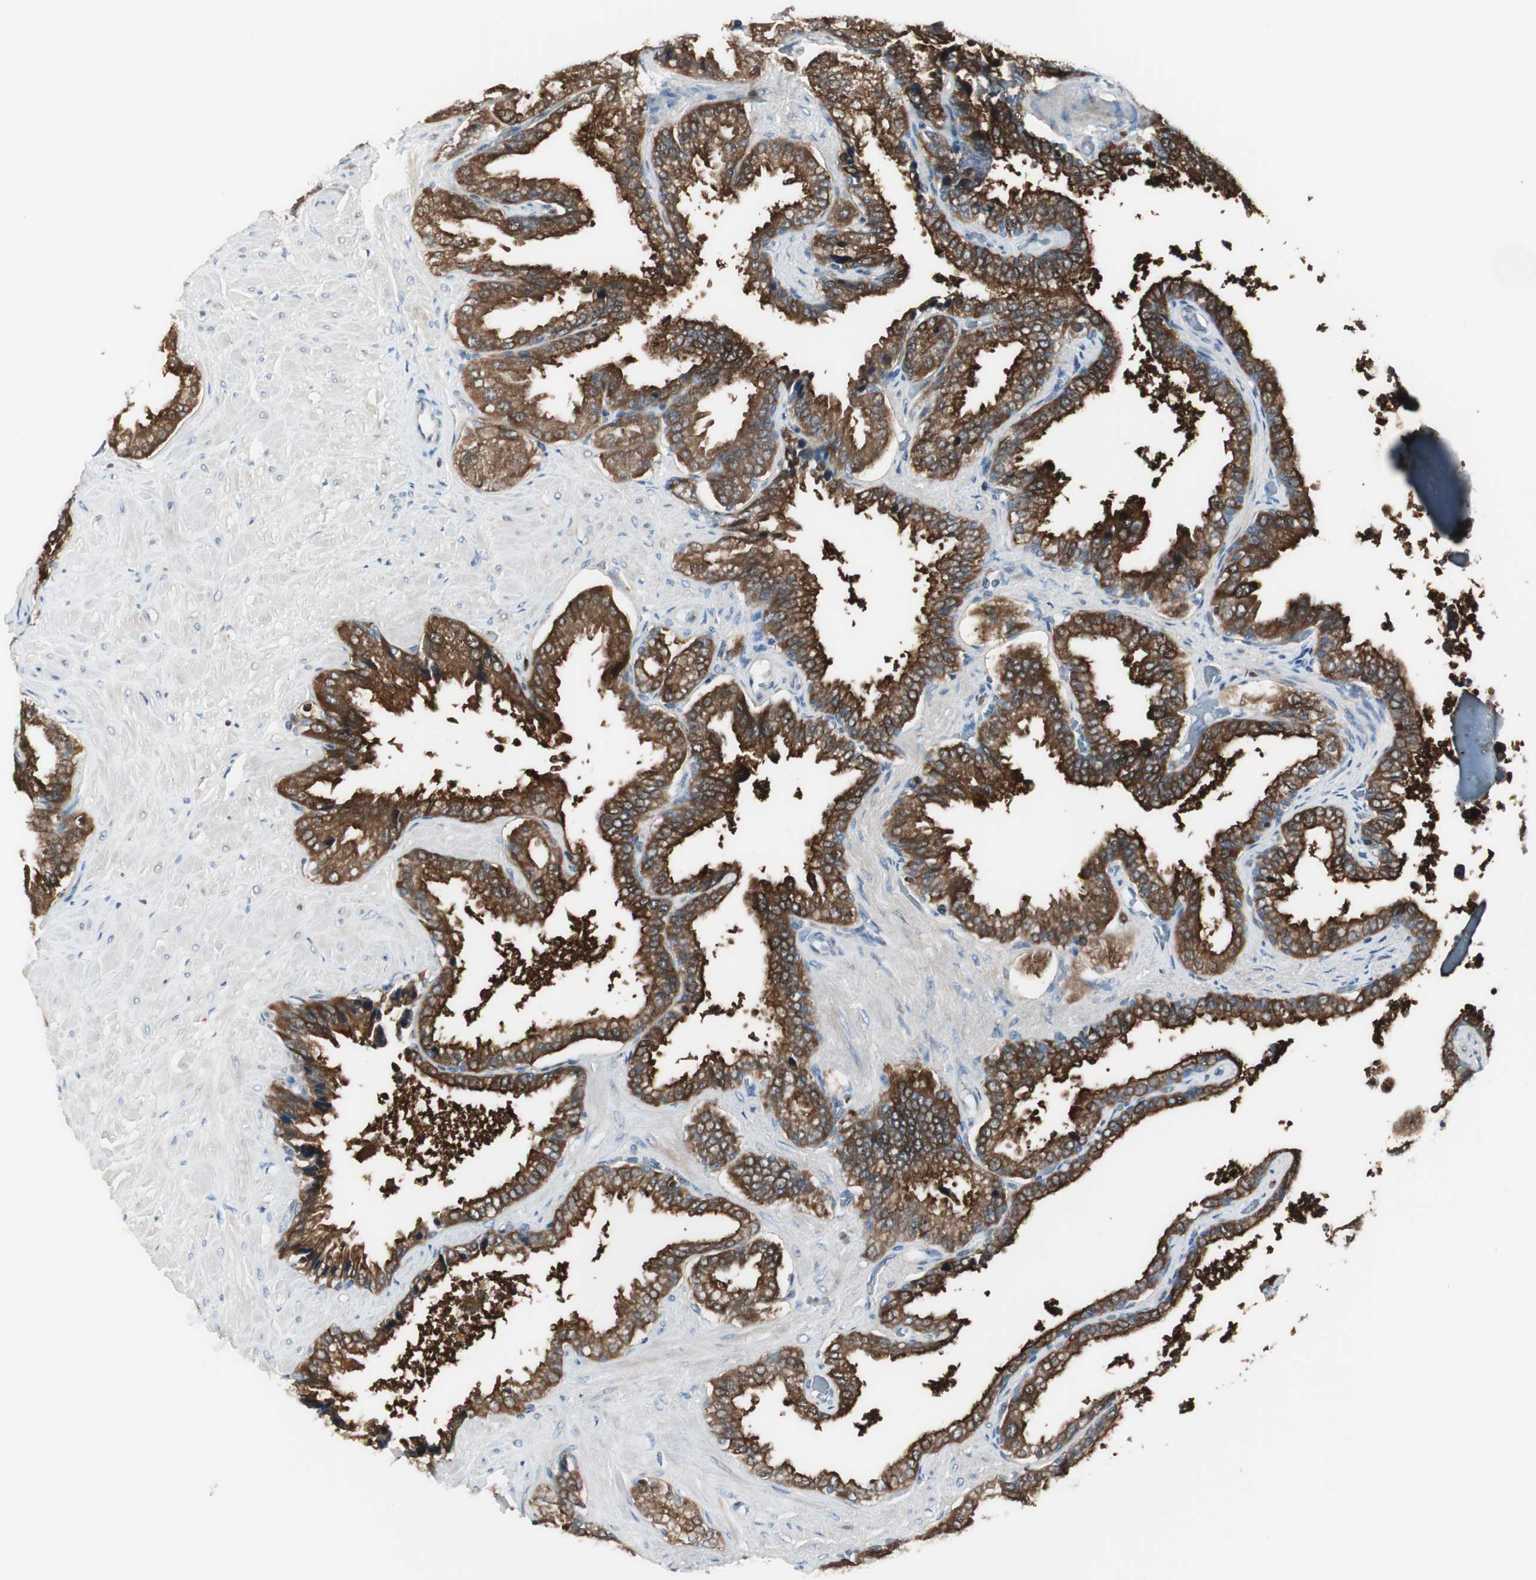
{"staining": {"intensity": "strong", "quantity": ">75%", "location": "cytoplasmic/membranous"}, "tissue": "seminal vesicle", "cell_type": "Glandular cells", "image_type": "normal", "snomed": [{"axis": "morphology", "description": "Normal tissue, NOS"}, {"axis": "topography", "description": "Seminal veicle"}], "caption": "Immunohistochemistry histopathology image of unremarkable seminal vesicle: seminal vesicle stained using IHC demonstrates high levels of strong protein expression localized specifically in the cytoplasmic/membranous of glandular cells, appearing as a cytoplasmic/membranous brown color.", "gene": "SLC9A3R1", "patient": {"sex": "male", "age": 46}}